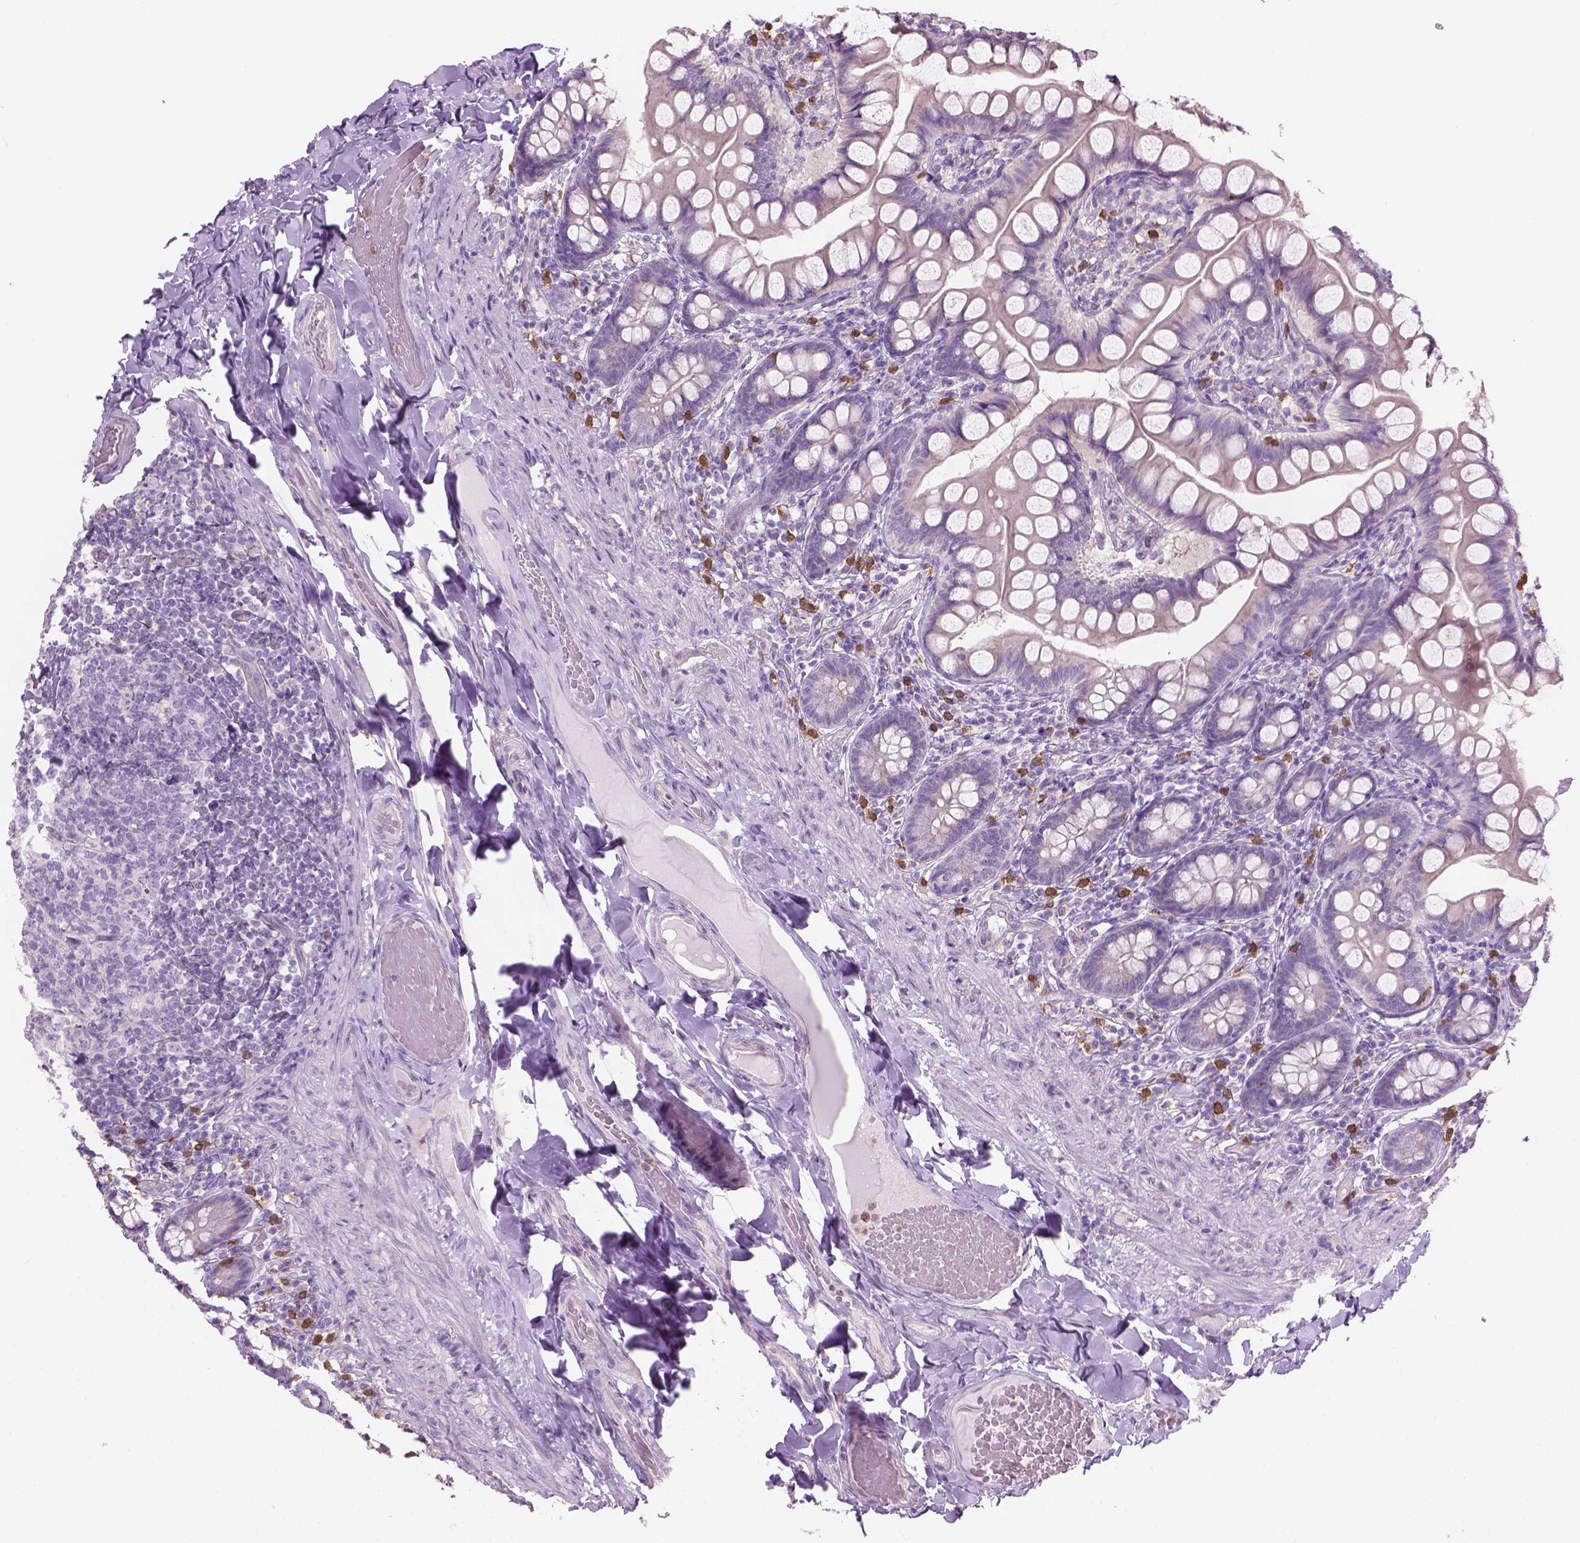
{"staining": {"intensity": "negative", "quantity": "none", "location": "none"}, "tissue": "small intestine", "cell_type": "Glandular cells", "image_type": "normal", "snomed": [{"axis": "morphology", "description": "Normal tissue, NOS"}, {"axis": "topography", "description": "Small intestine"}], "caption": "The histopathology image displays no staining of glandular cells in benign small intestine.", "gene": "CD84", "patient": {"sex": "male", "age": 70}}